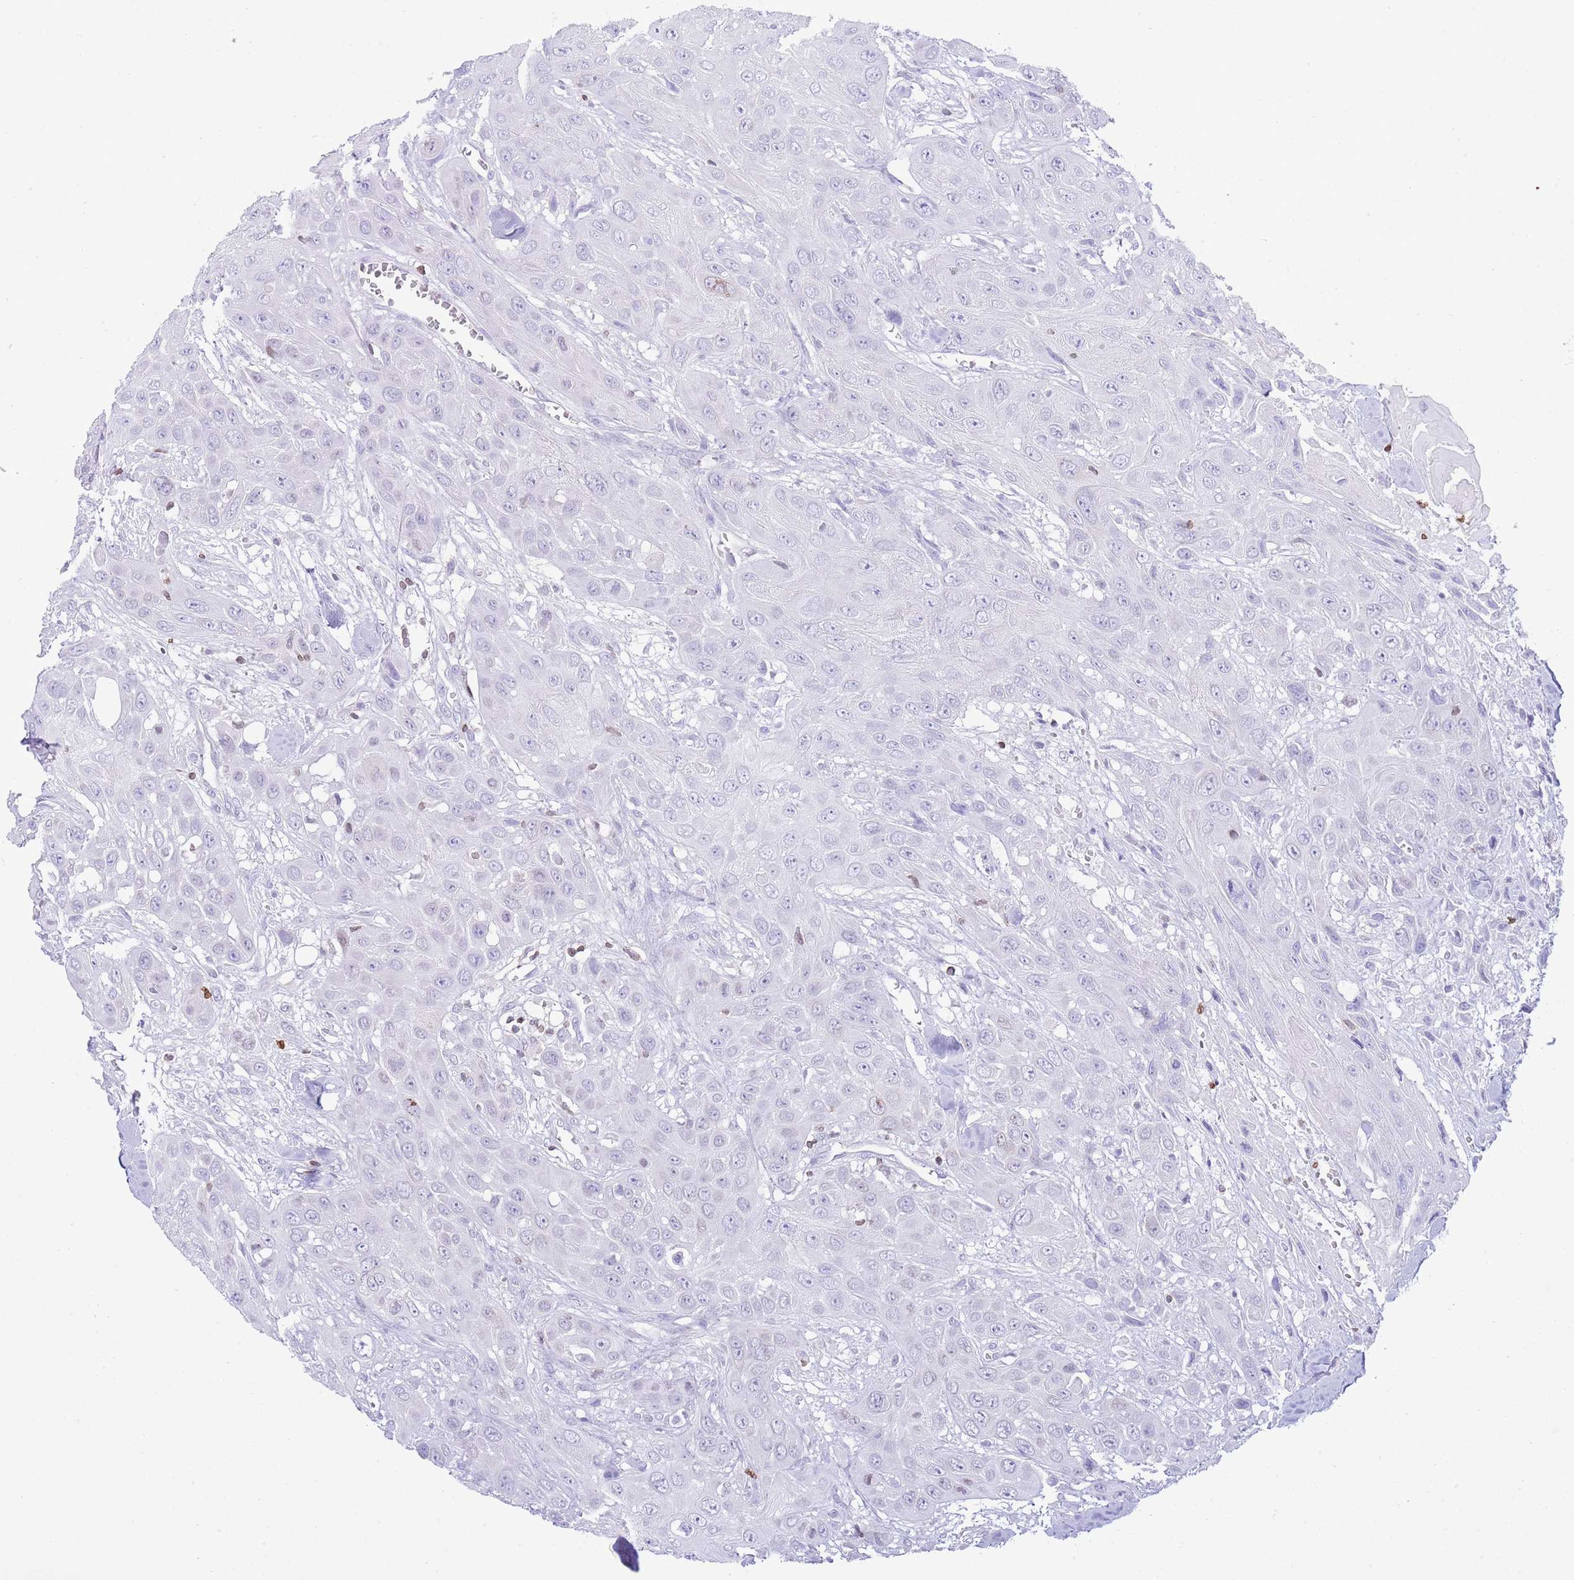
{"staining": {"intensity": "negative", "quantity": "none", "location": "none"}, "tissue": "head and neck cancer", "cell_type": "Tumor cells", "image_type": "cancer", "snomed": [{"axis": "morphology", "description": "Squamous cell carcinoma, NOS"}, {"axis": "topography", "description": "Head-Neck"}], "caption": "Head and neck squamous cell carcinoma was stained to show a protein in brown. There is no significant positivity in tumor cells.", "gene": "LBR", "patient": {"sex": "male", "age": 81}}